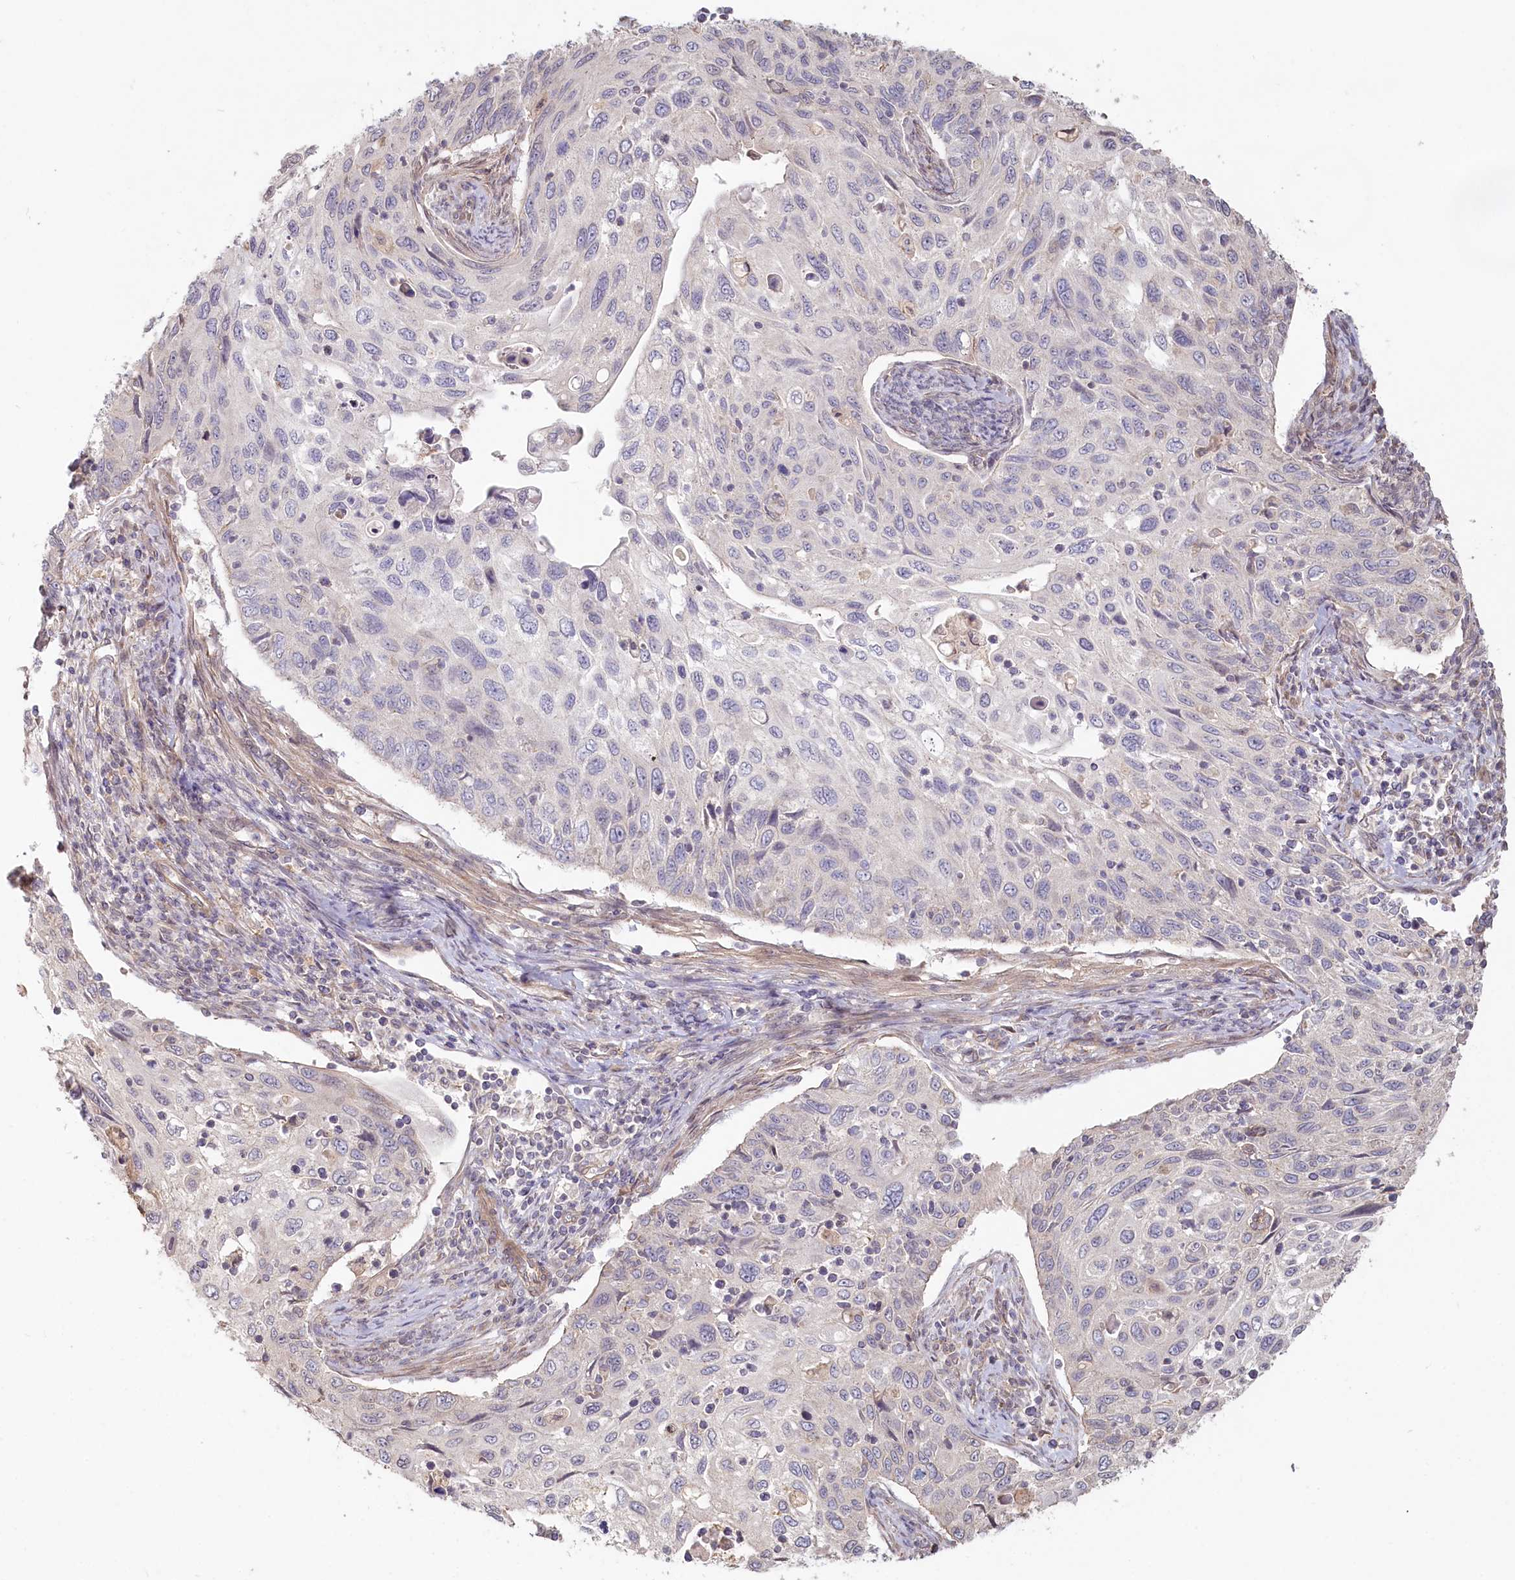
{"staining": {"intensity": "negative", "quantity": "none", "location": "none"}, "tissue": "cervical cancer", "cell_type": "Tumor cells", "image_type": "cancer", "snomed": [{"axis": "morphology", "description": "Squamous cell carcinoma, NOS"}, {"axis": "topography", "description": "Cervix"}], "caption": "This is an immunohistochemistry micrograph of human squamous cell carcinoma (cervical). There is no positivity in tumor cells.", "gene": "TCHP", "patient": {"sex": "female", "age": 70}}